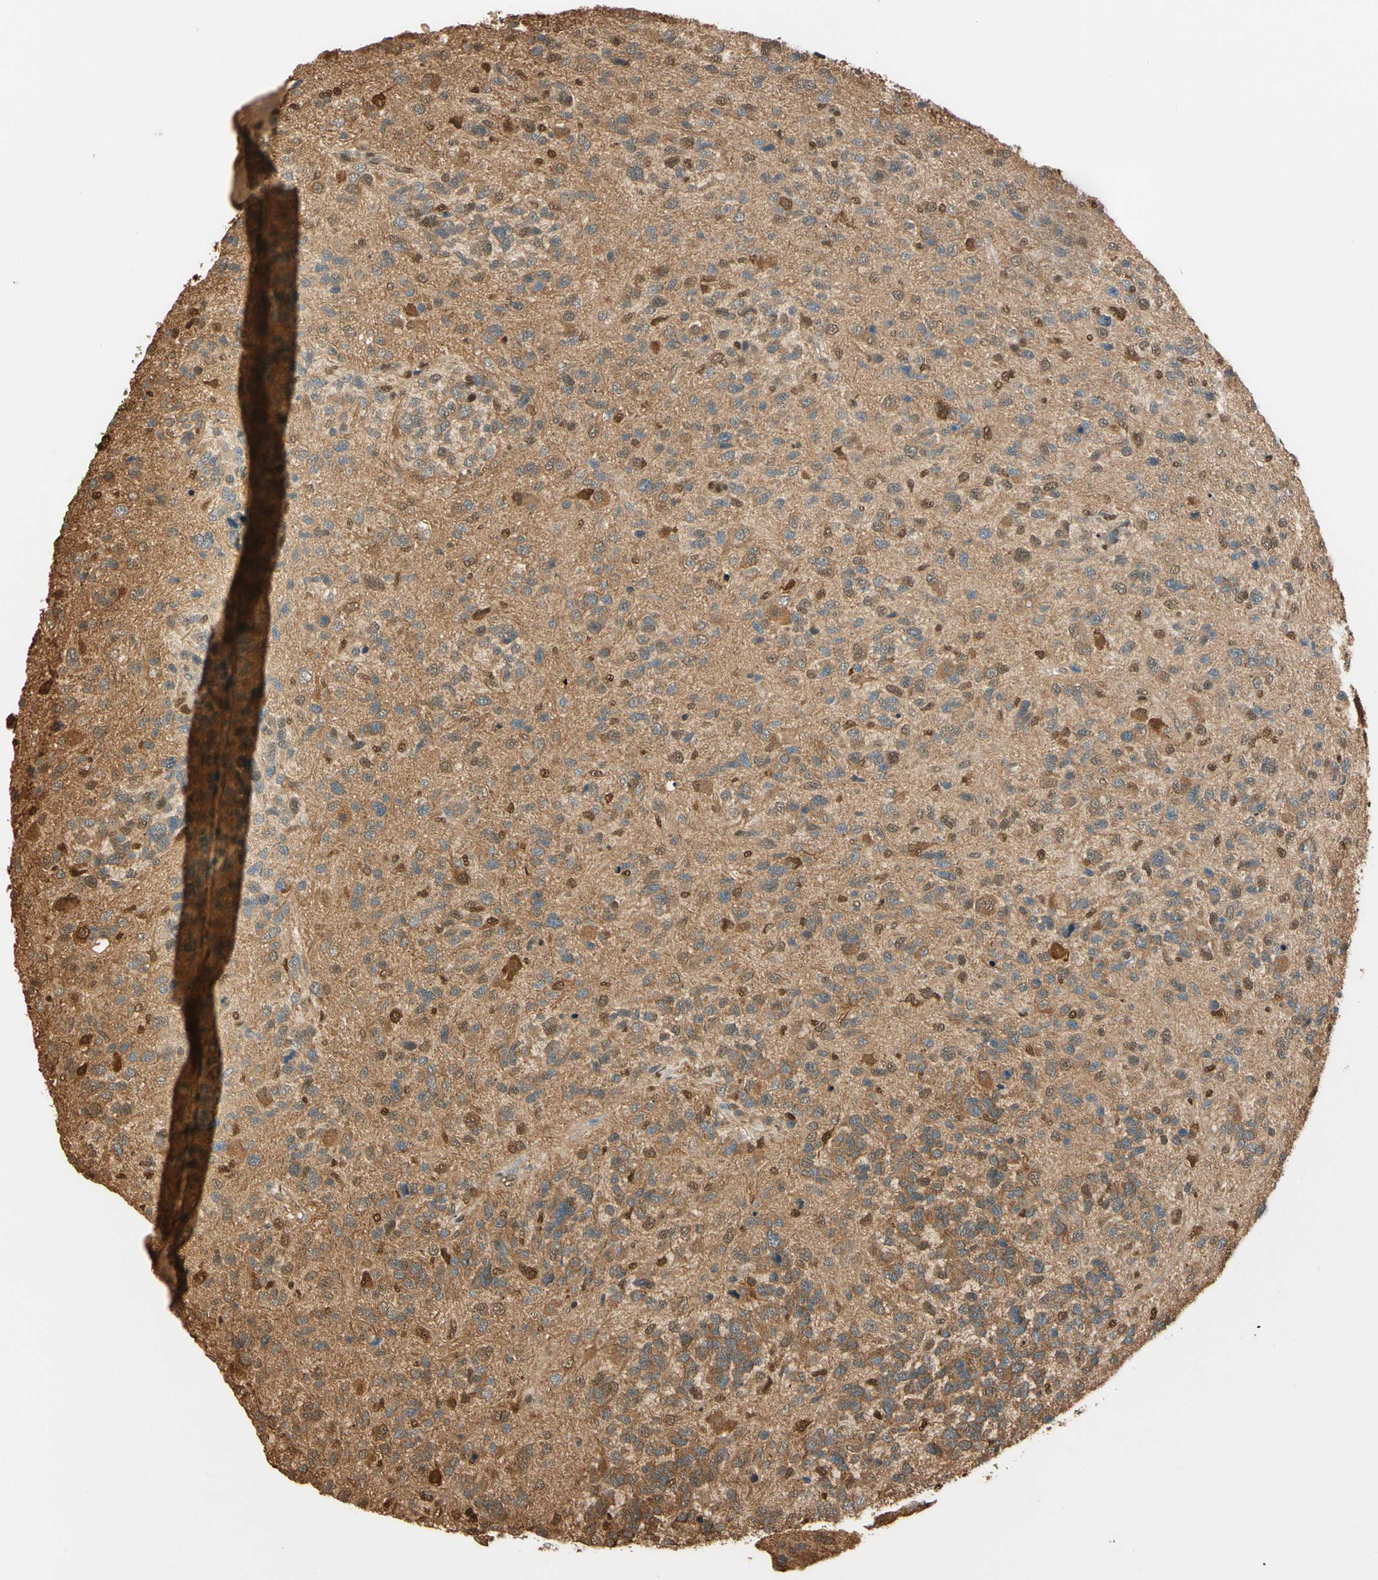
{"staining": {"intensity": "moderate", "quantity": ">75%", "location": "cytoplasmic/membranous,nuclear"}, "tissue": "glioma", "cell_type": "Tumor cells", "image_type": "cancer", "snomed": [{"axis": "morphology", "description": "Glioma, malignant, High grade"}, {"axis": "topography", "description": "Brain"}], "caption": "Protein staining shows moderate cytoplasmic/membranous and nuclear positivity in approximately >75% of tumor cells in malignant glioma (high-grade). The protein of interest is shown in brown color, while the nuclei are stained blue.", "gene": "PNCK", "patient": {"sex": "female", "age": 58}}